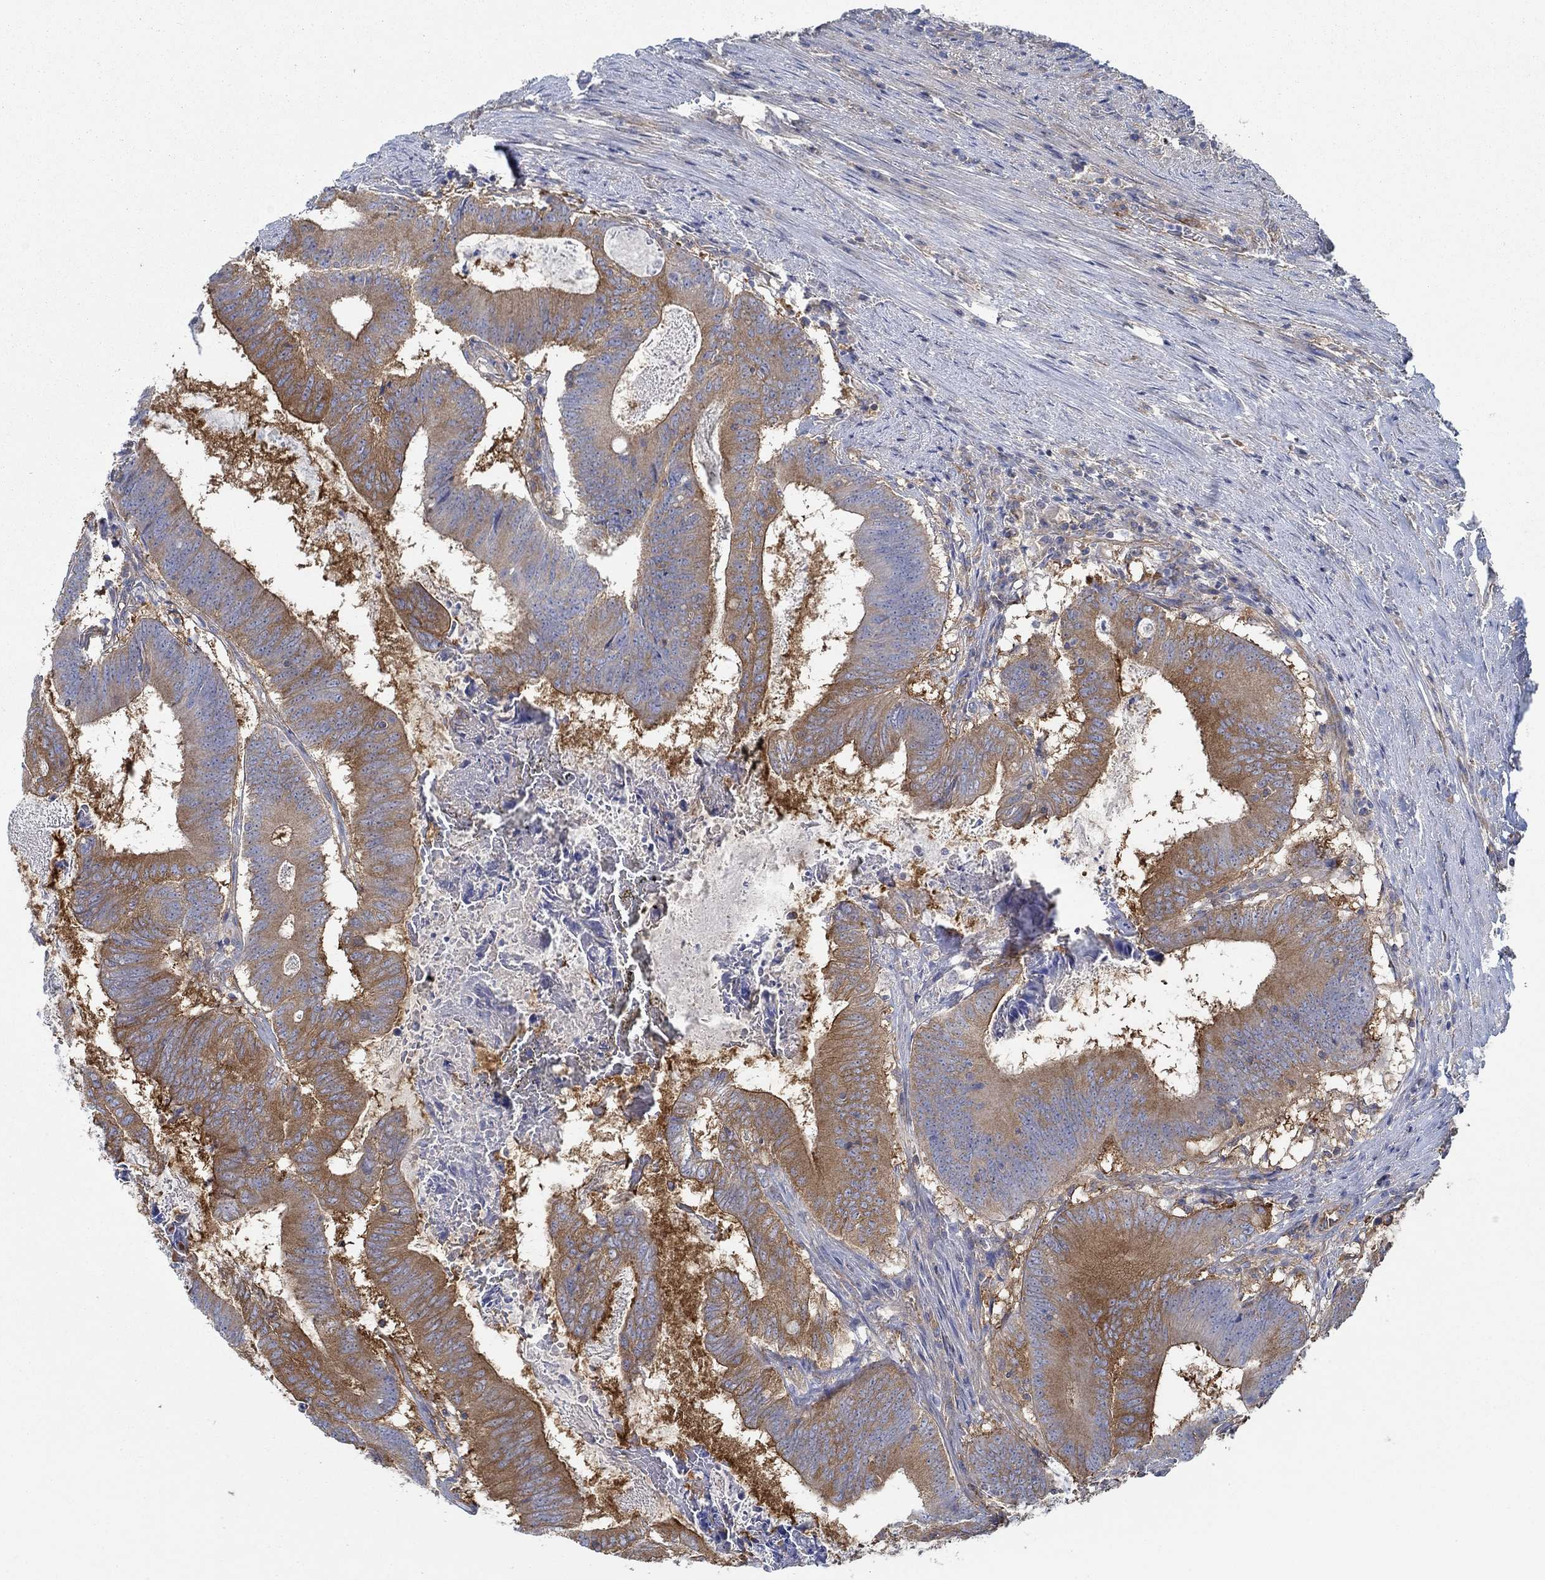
{"staining": {"intensity": "strong", "quantity": "25%-75%", "location": "cytoplasmic/membranous"}, "tissue": "colorectal cancer", "cell_type": "Tumor cells", "image_type": "cancer", "snomed": [{"axis": "morphology", "description": "Adenocarcinoma, NOS"}, {"axis": "topography", "description": "Colon"}], "caption": "A brown stain highlights strong cytoplasmic/membranous expression of a protein in colorectal cancer tumor cells.", "gene": "SPAG9", "patient": {"sex": "female", "age": 70}}